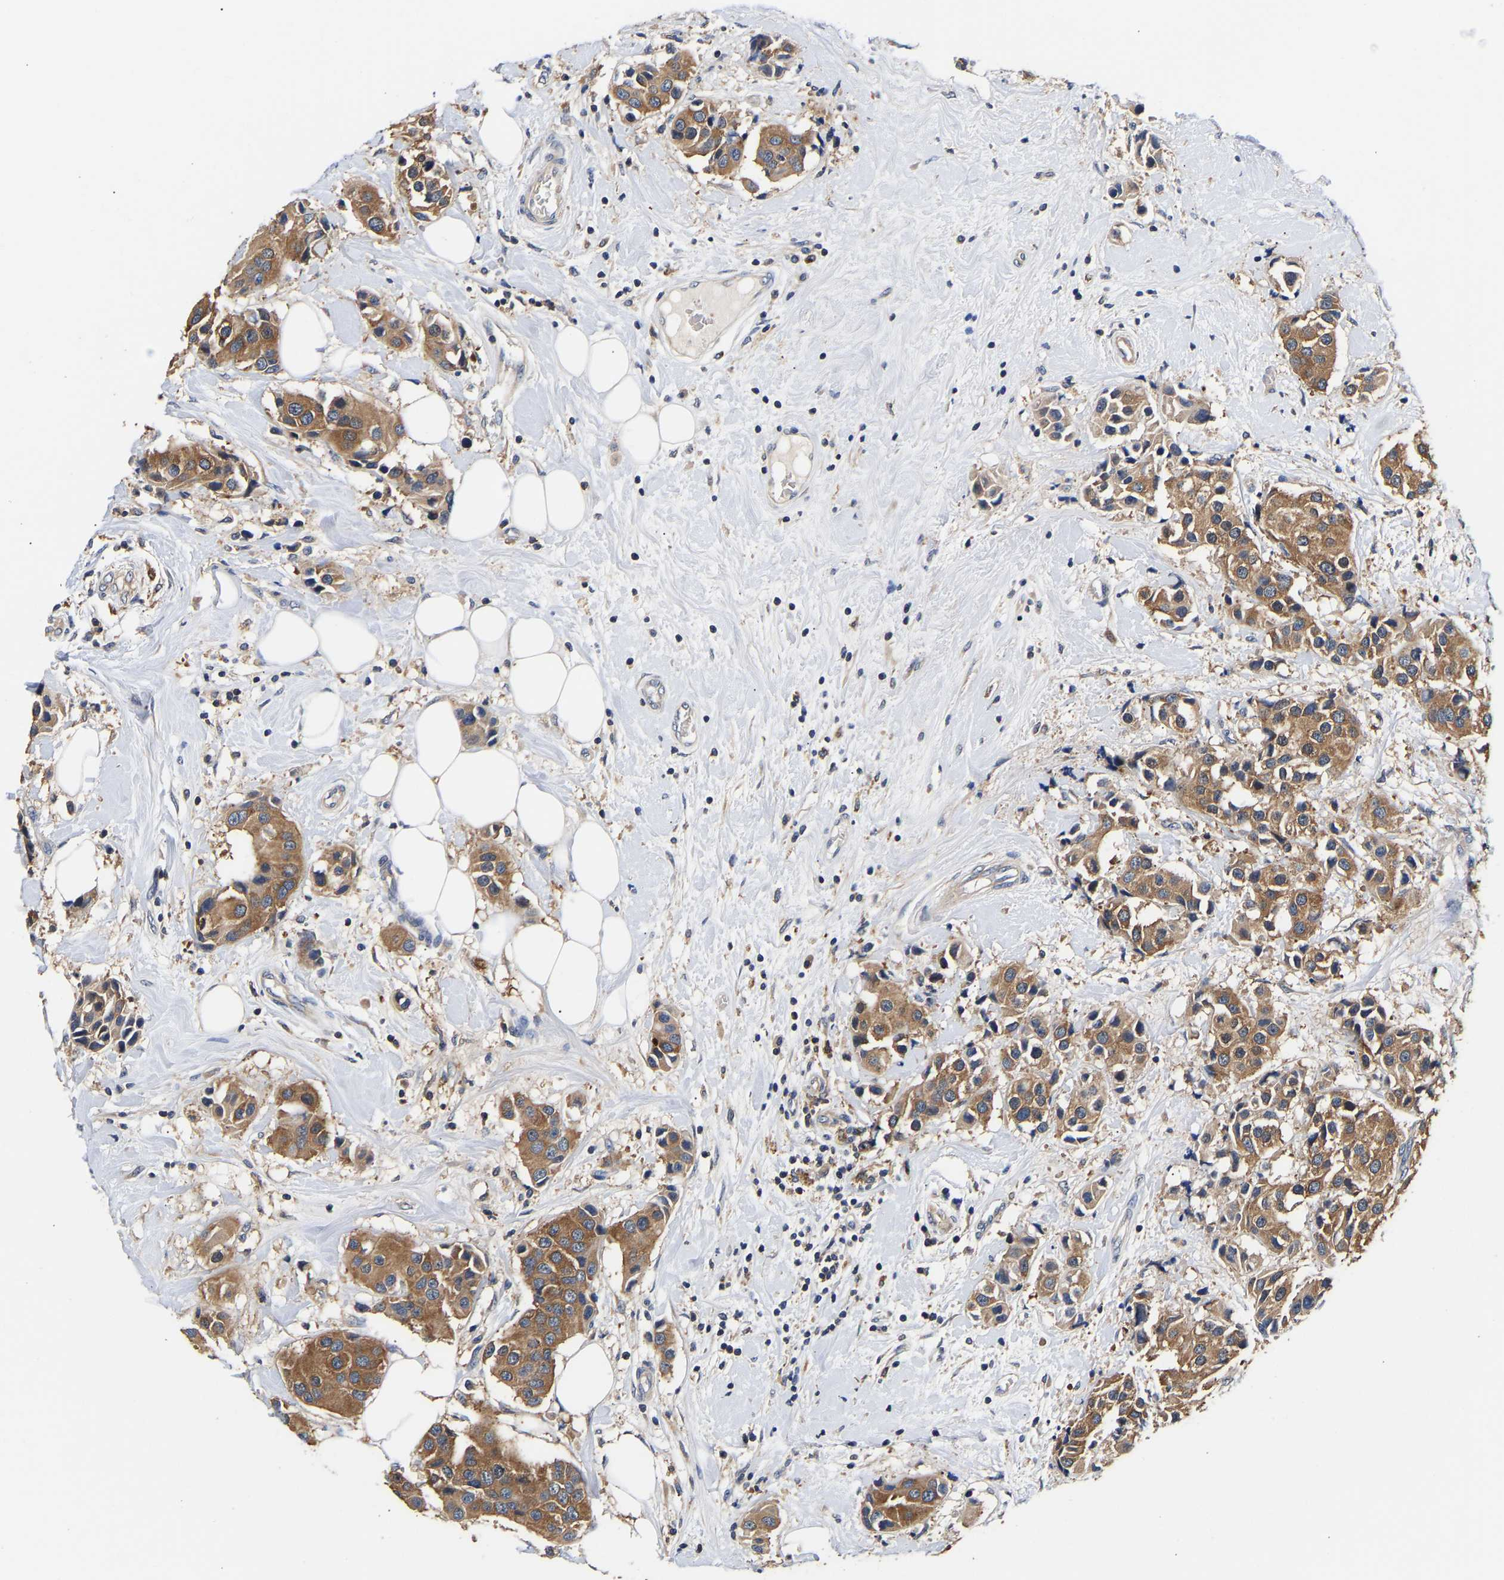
{"staining": {"intensity": "moderate", "quantity": ">75%", "location": "cytoplasmic/membranous"}, "tissue": "breast cancer", "cell_type": "Tumor cells", "image_type": "cancer", "snomed": [{"axis": "morphology", "description": "Normal tissue, NOS"}, {"axis": "morphology", "description": "Duct carcinoma"}, {"axis": "topography", "description": "Breast"}], "caption": "Breast cancer (invasive ductal carcinoma) stained for a protein (brown) shows moderate cytoplasmic/membranous positive positivity in about >75% of tumor cells.", "gene": "LRBA", "patient": {"sex": "female", "age": 39}}